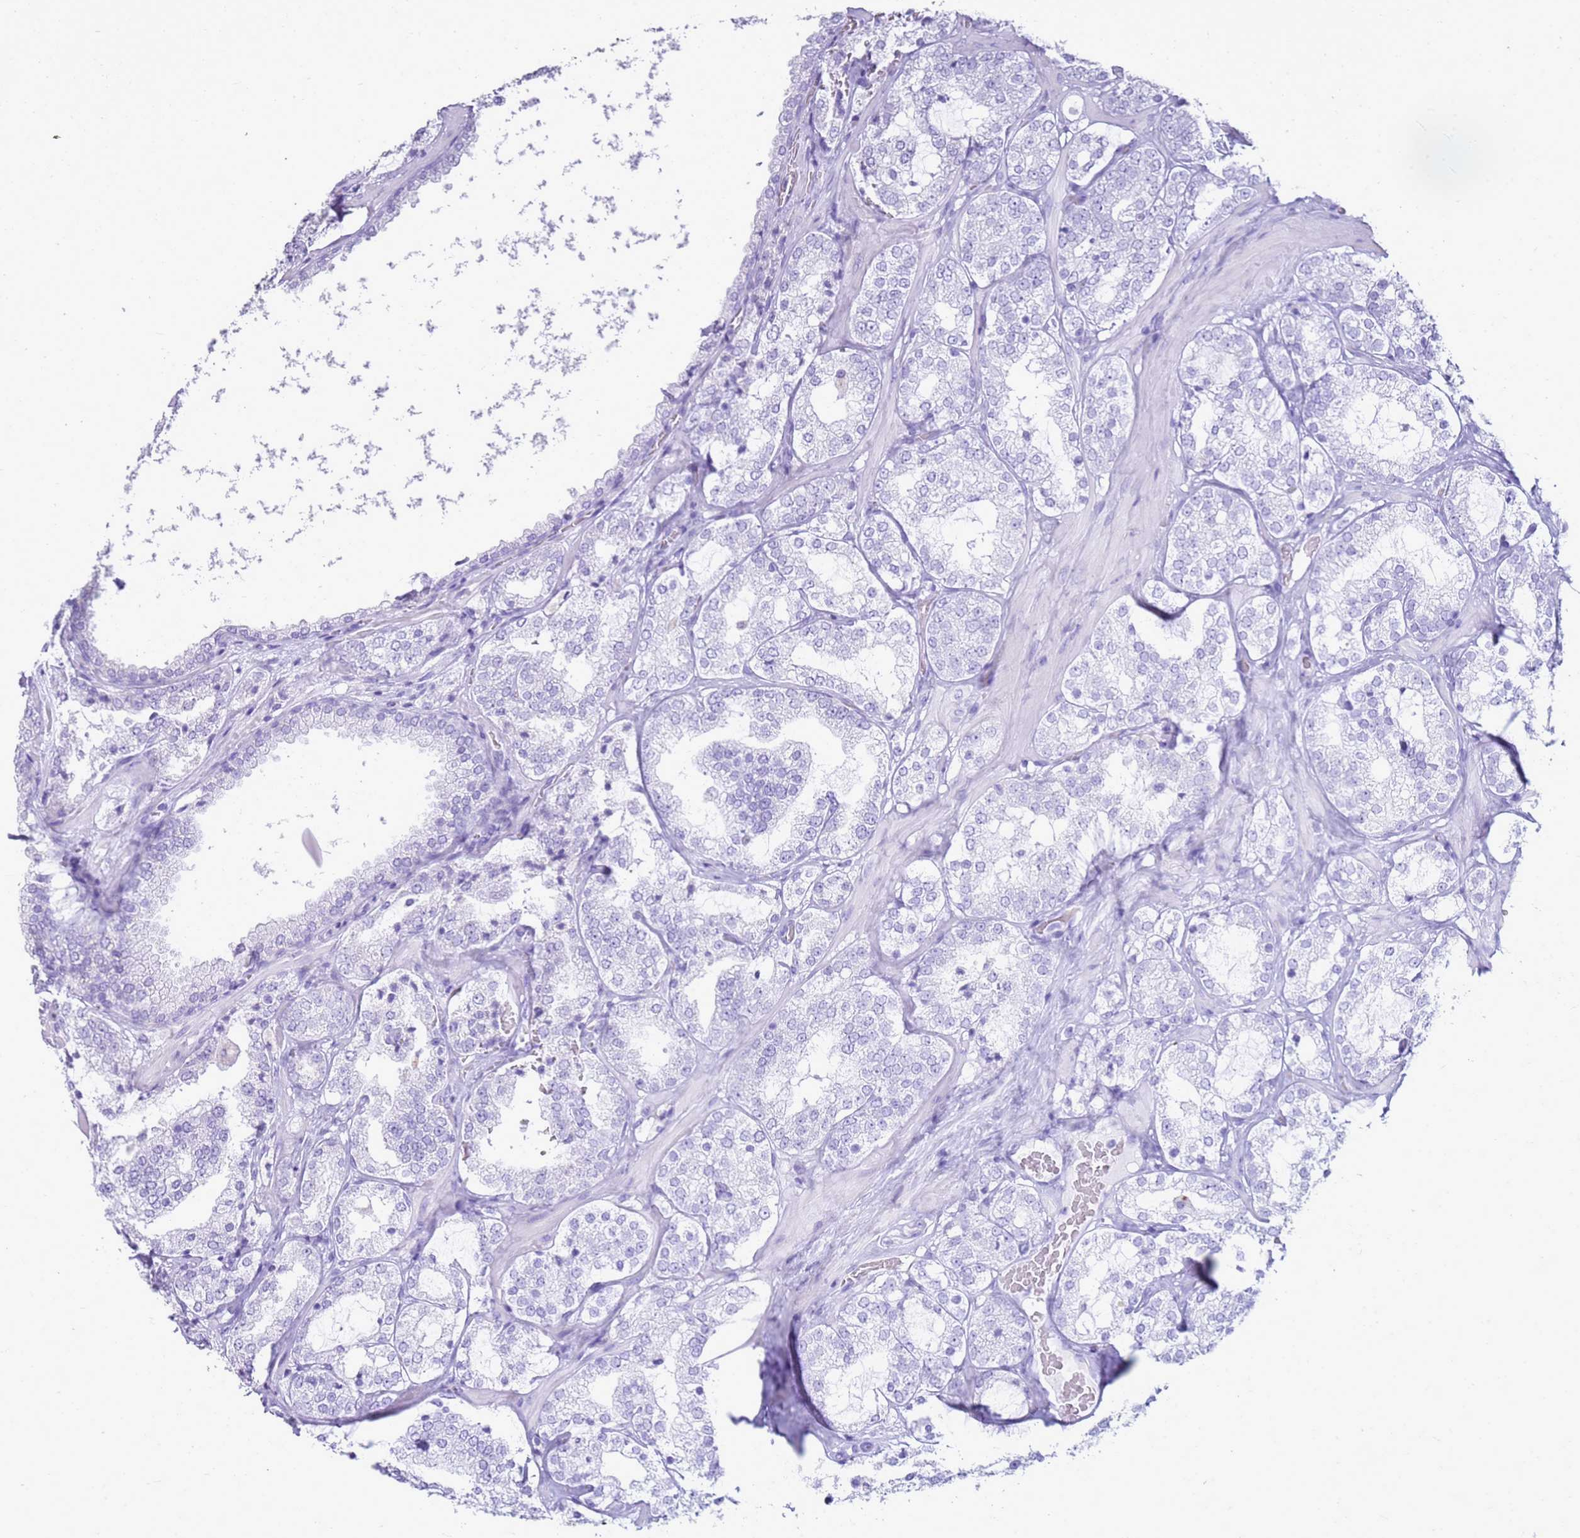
{"staining": {"intensity": "negative", "quantity": "none", "location": "none"}, "tissue": "prostate cancer", "cell_type": "Tumor cells", "image_type": "cancer", "snomed": [{"axis": "morphology", "description": "Adenocarcinoma, High grade"}, {"axis": "topography", "description": "Prostate"}], "caption": "IHC micrograph of neoplastic tissue: prostate adenocarcinoma (high-grade) stained with DAB (3,3'-diaminobenzidine) reveals no significant protein staining in tumor cells. (Immunohistochemistry, brightfield microscopy, high magnification).", "gene": "CA8", "patient": {"sex": "male", "age": 64}}